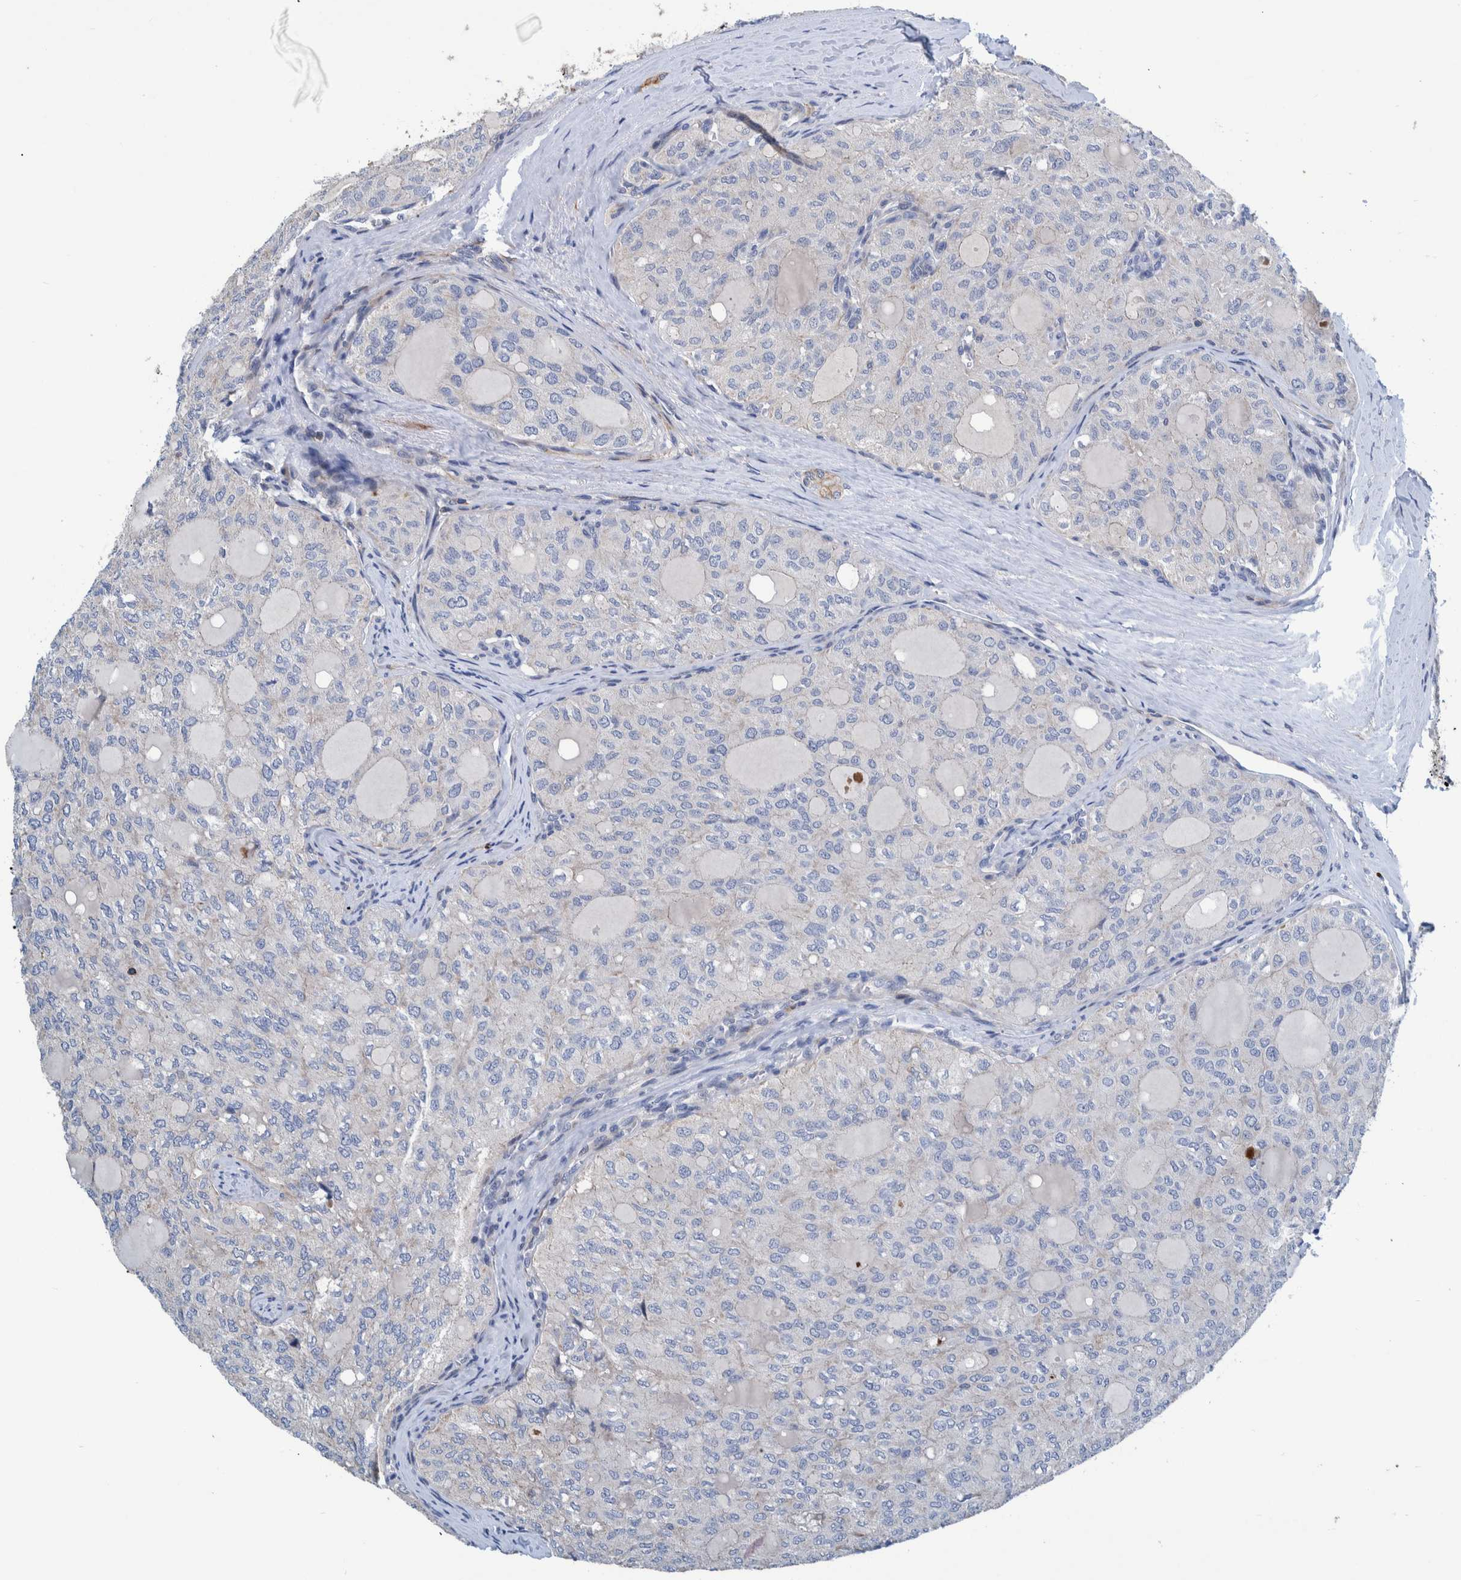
{"staining": {"intensity": "negative", "quantity": "none", "location": "none"}, "tissue": "thyroid cancer", "cell_type": "Tumor cells", "image_type": "cancer", "snomed": [{"axis": "morphology", "description": "Follicular adenoma carcinoma, NOS"}, {"axis": "topography", "description": "Thyroid gland"}], "caption": "Immunohistochemistry (IHC) image of thyroid follicular adenoma carcinoma stained for a protein (brown), which displays no expression in tumor cells.", "gene": "MKS1", "patient": {"sex": "male", "age": 75}}